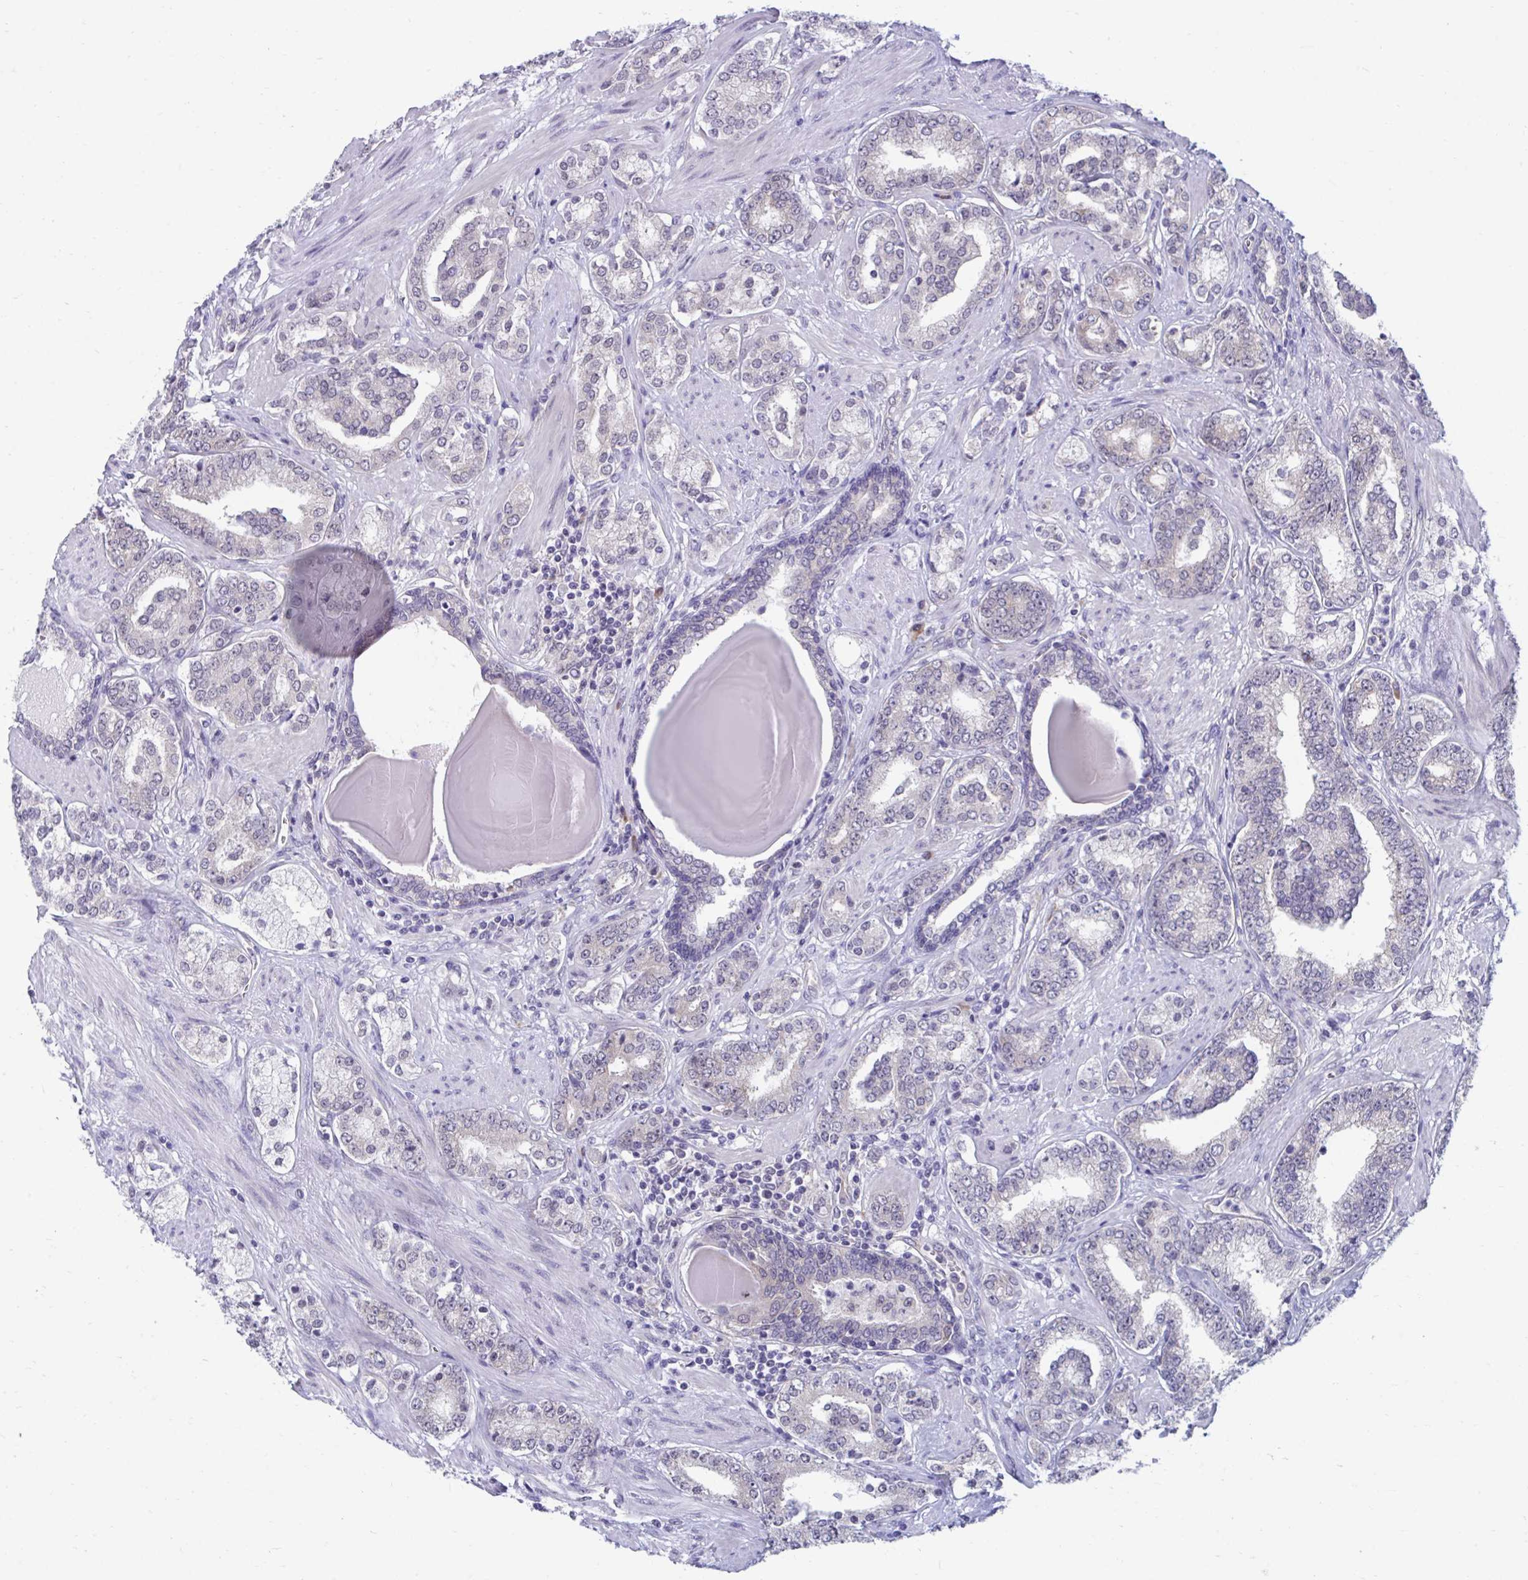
{"staining": {"intensity": "weak", "quantity": "25%-75%", "location": "cytoplasmic/membranous"}, "tissue": "prostate cancer", "cell_type": "Tumor cells", "image_type": "cancer", "snomed": [{"axis": "morphology", "description": "Adenocarcinoma, High grade"}, {"axis": "topography", "description": "Prostate"}], "caption": "High-power microscopy captured an immunohistochemistry image of high-grade adenocarcinoma (prostate), revealing weak cytoplasmic/membranous expression in about 25%-75% of tumor cells.", "gene": "SELENON", "patient": {"sex": "male", "age": 62}}